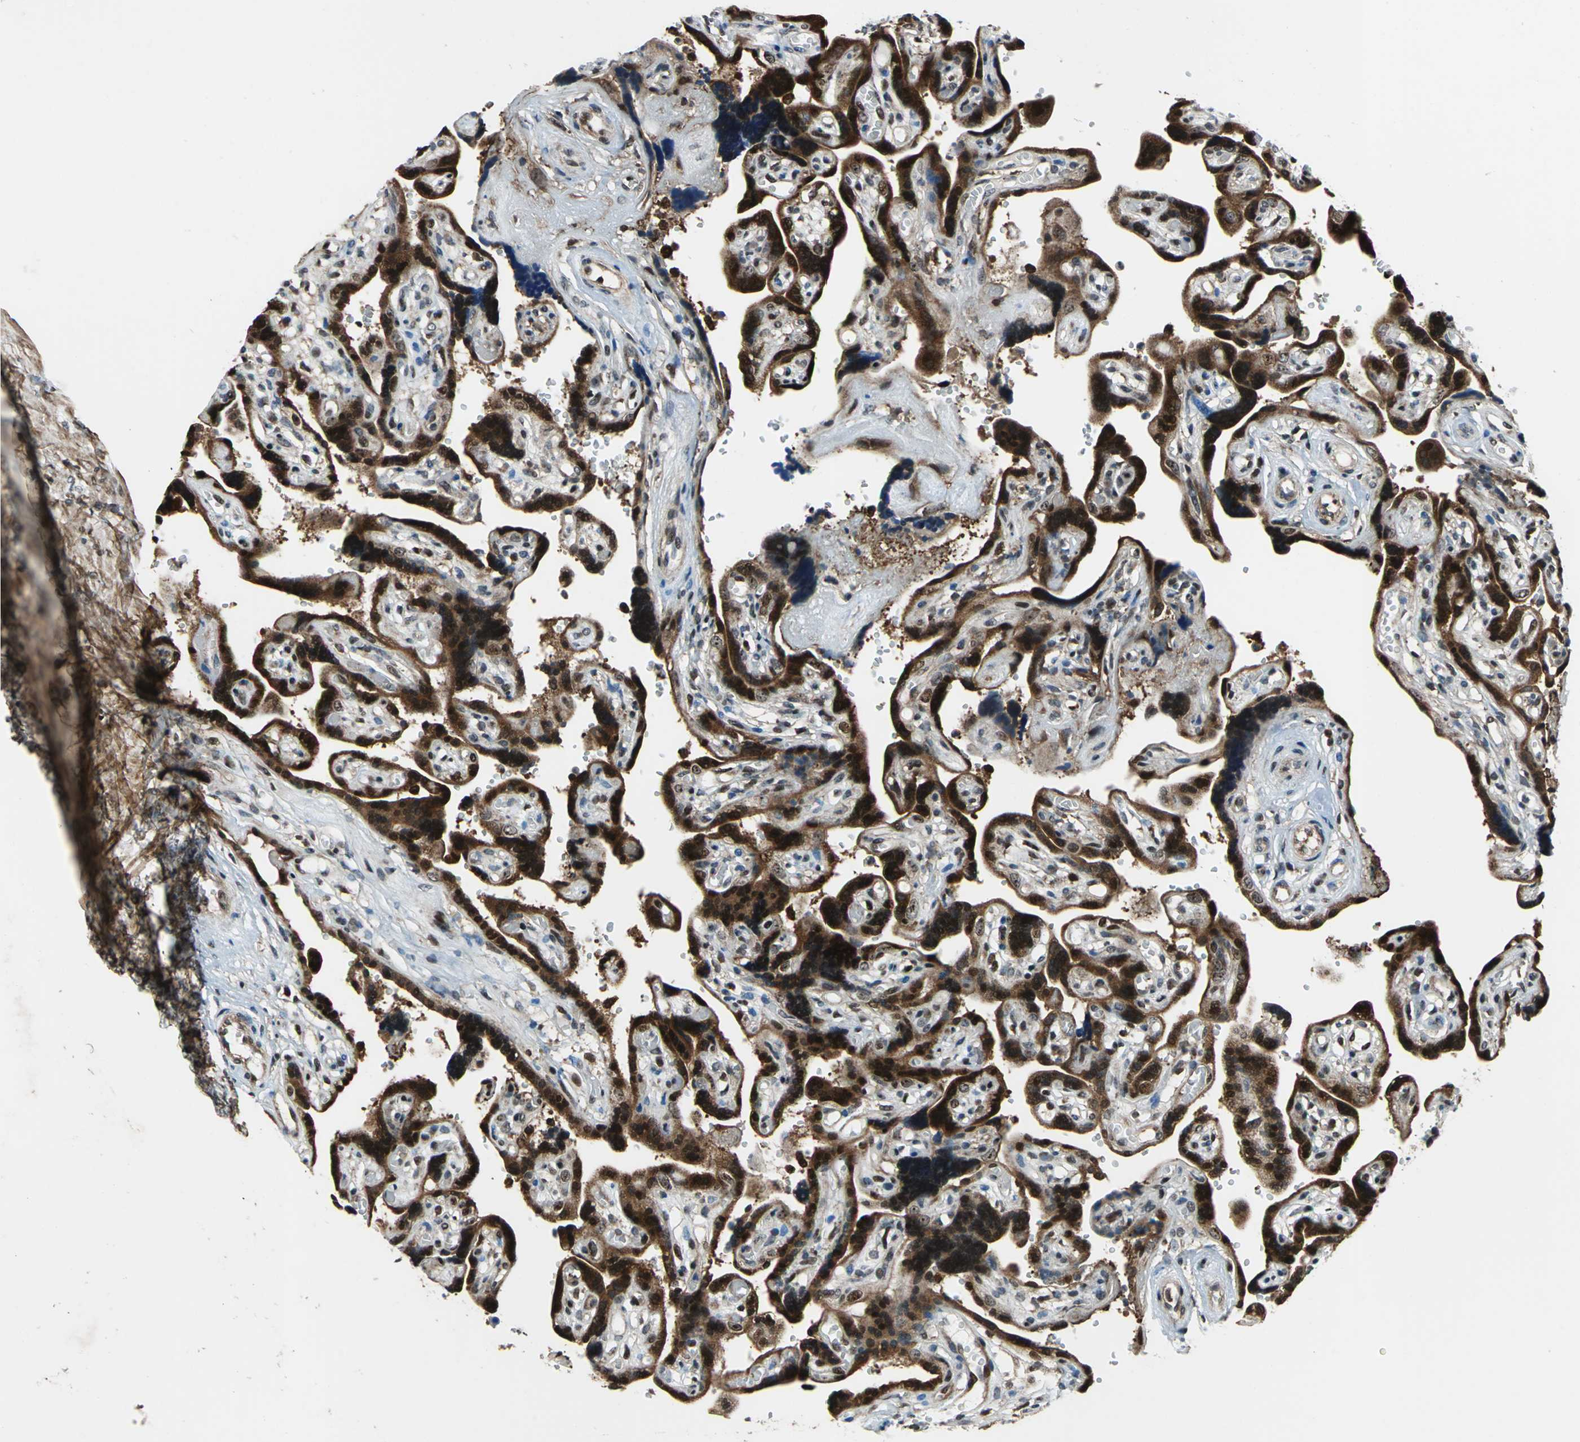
{"staining": {"intensity": "strong", "quantity": ">75%", "location": "cytoplasmic/membranous"}, "tissue": "placenta", "cell_type": "Decidual cells", "image_type": "normal", "snomed": [{"axis": "morphology", "description": "Normal tissue, NOS"}, {"axis": "topography", "description": "Placenta"}], "caption": "An IHC micrograph of normal tissue is shown. Protein staining in brown highlights strong cytoplasmic/membranous positivity in placenta within decidual cells.", "gene": "AATF", "patient": {"sex": "female", "age": 30}}